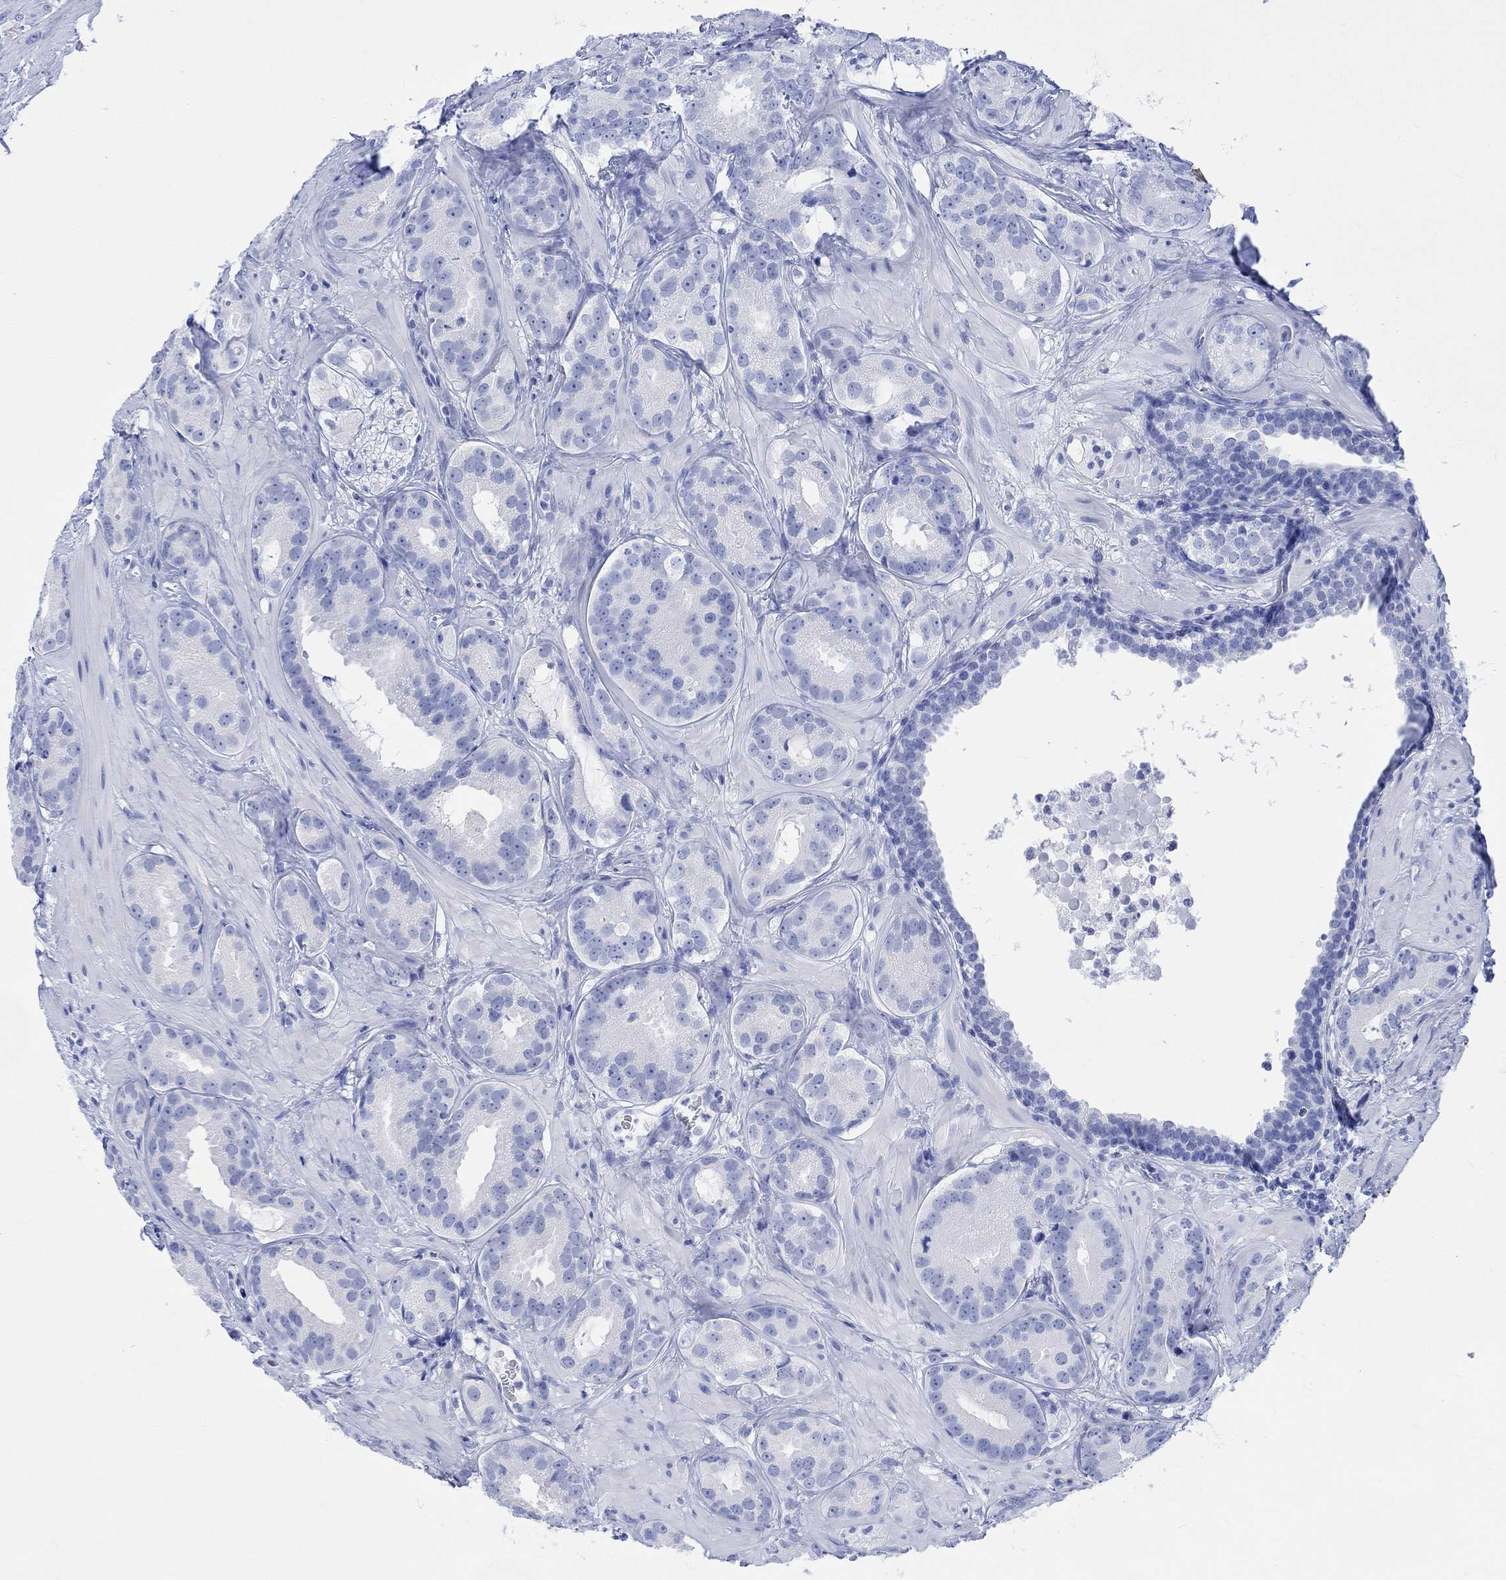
{"staining": {"intensity": "negative", "quantity": "none", "location": "none"}, "tissue": "prostate cancer", "cell_type": "Tumor cells", "image_type": "cancer", "snomed": [{"axis": "morphology", "description": "Adenocarcinoma, NOS"}, {"axis": "topography", "description": "Prostate"}], "caption": "The IHC image has no significant positivity in tumor cells of prostate adenocarcinoma tissue.", "gene": "CELF4", "patient": {"sex": "male", "age": 69}}